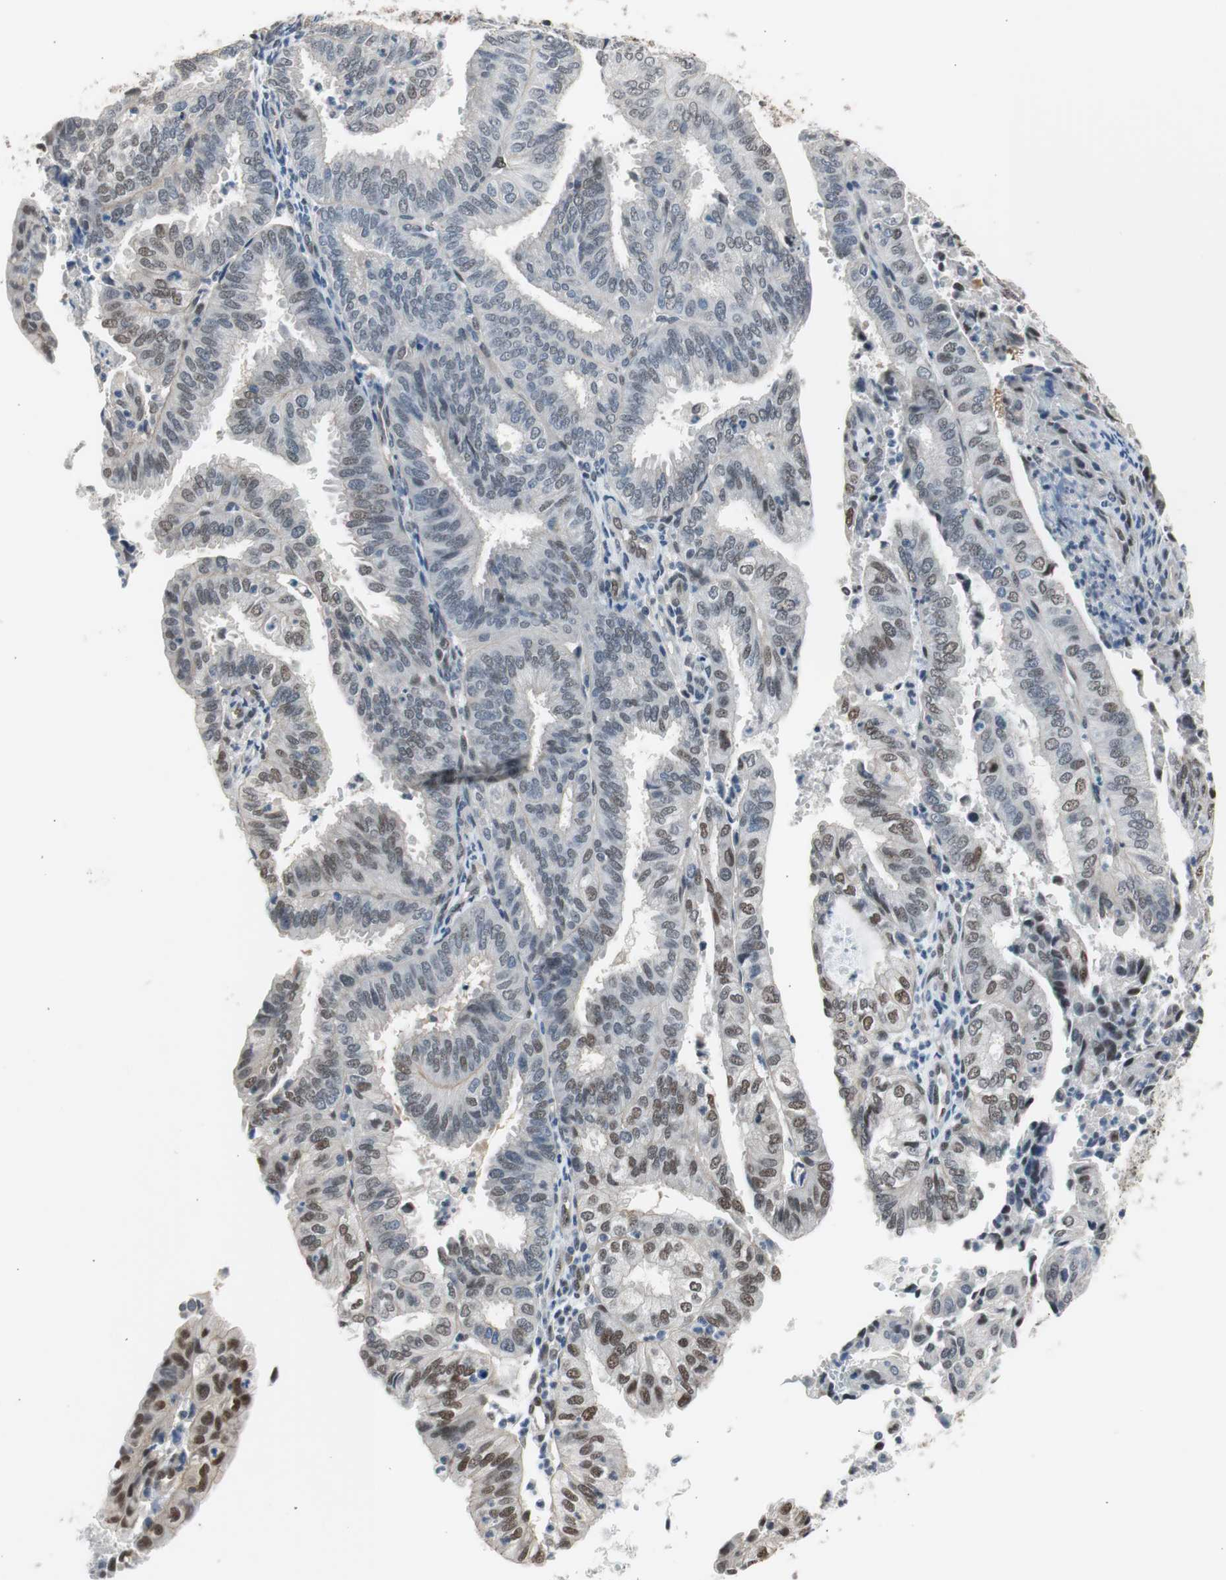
{"staining": {"intensity": "weak", "quantity": "<25%", "location": "nuclear"}, "tissue": "endometrial cancer", "cell_type": "Tumor cells", "image_type": "cancer", "snomed": [{"axis": "morphology", "description": "Adenocarcinoma, NOS"}, {"axis": "topography", "description": "Uterus"}], "caption": "High power microscopy histopathology image of an immunohistochemistry (IHC) micrograph of endometrial adenocarcinoma, revealing no significant expression in tumor cells.", "gene": "PML", "patient": {"sex": "female", "age": 60}}